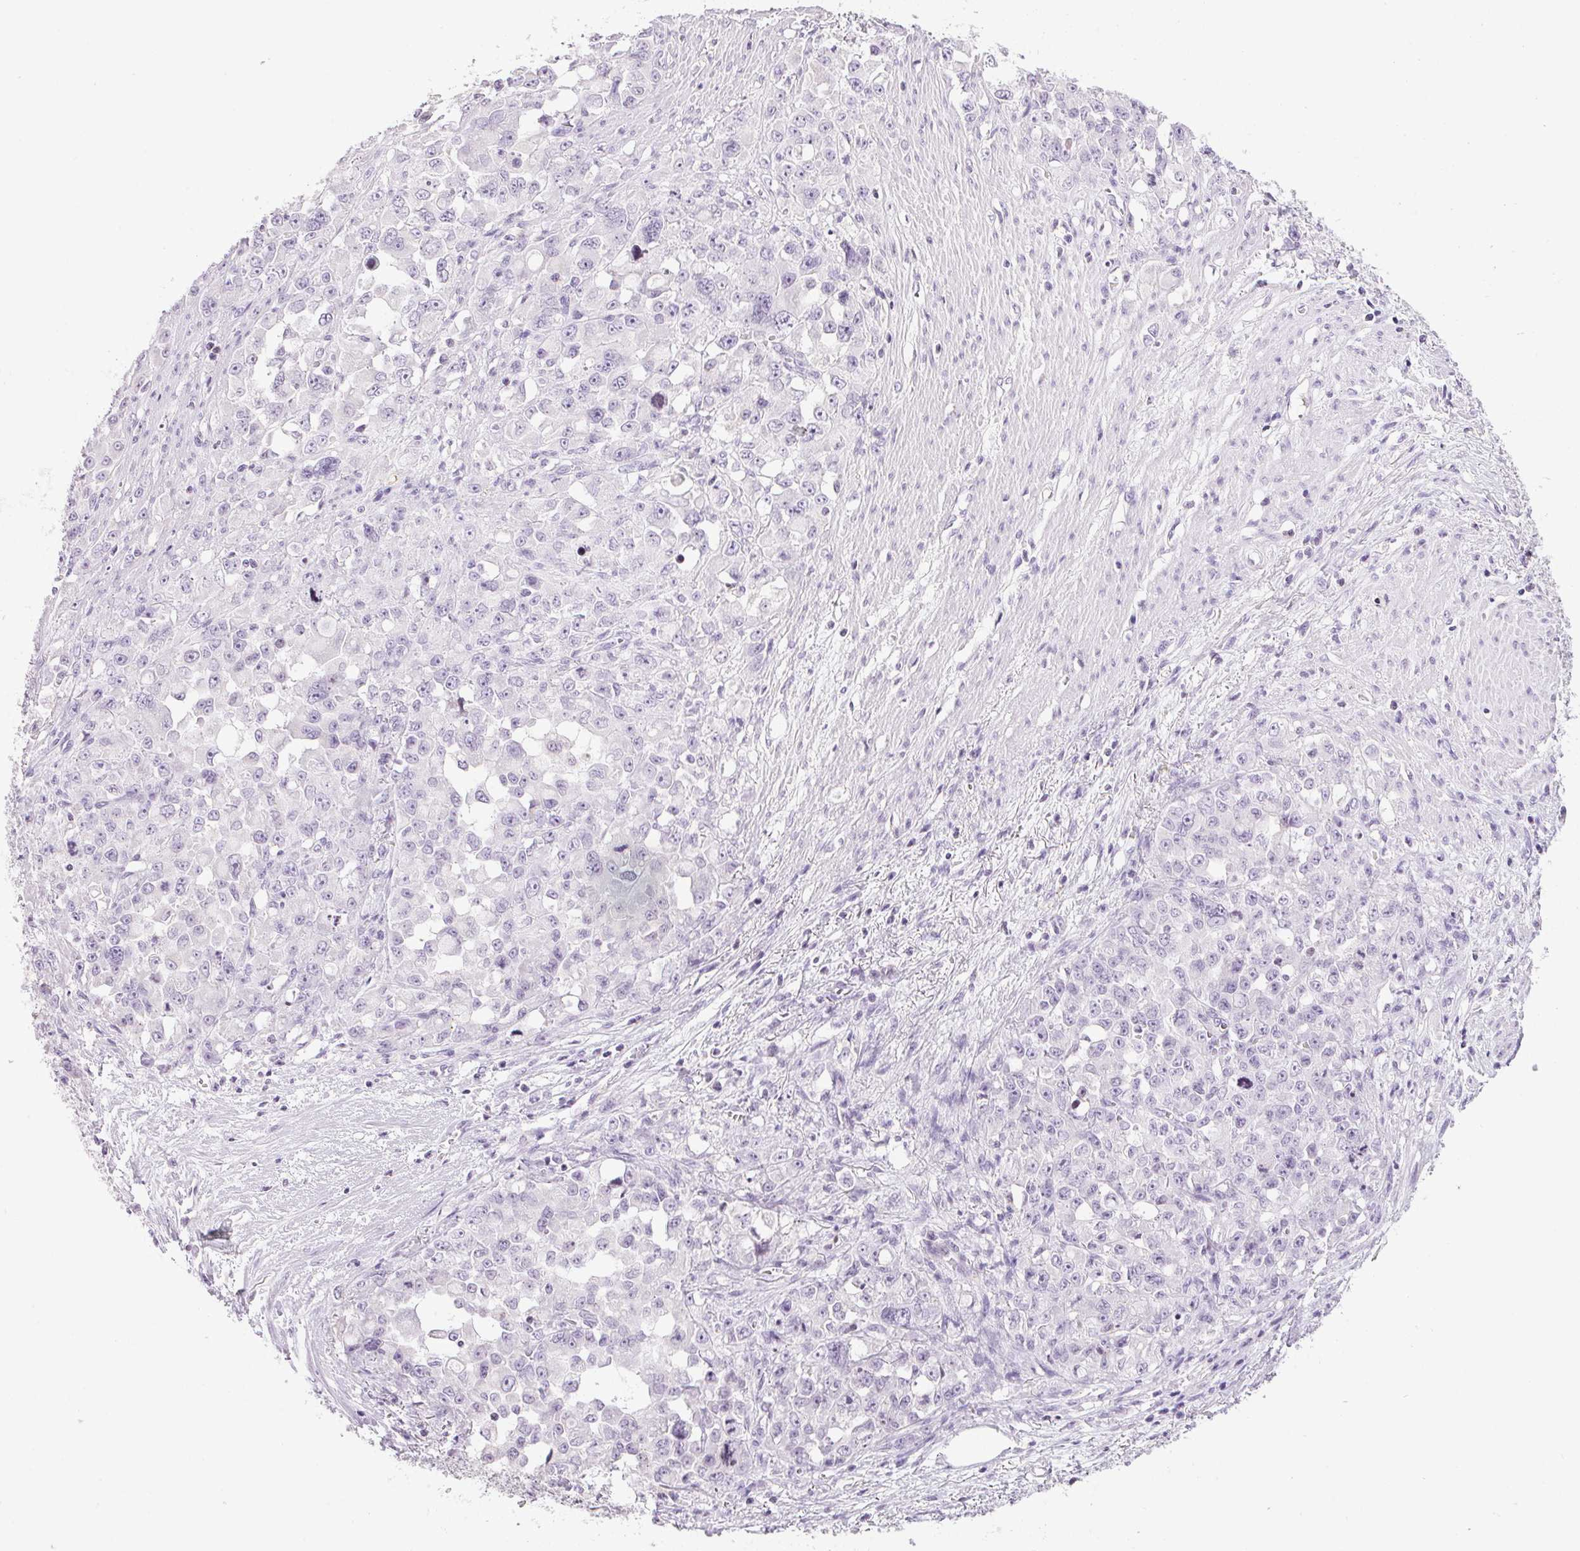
{"staining": {"intensity": "negative", "quantity": "none", "location": "none"}, "tissue": "stomach cancer", "cell_type": "Tumor cells", "image_type": "cancer", "snomed": [{"axis": "morphology", "description": "Adenocarcinoma, NOS"}, {"axis": "topography", "description": "Stomach"}], "caption": "A micrograph of adenocarcinoma (stomach) stained for a protein reveals no brown staining in tumor cells.", "gene": "TMEM88B", "patient": {"sex": "female", "age": 76}}